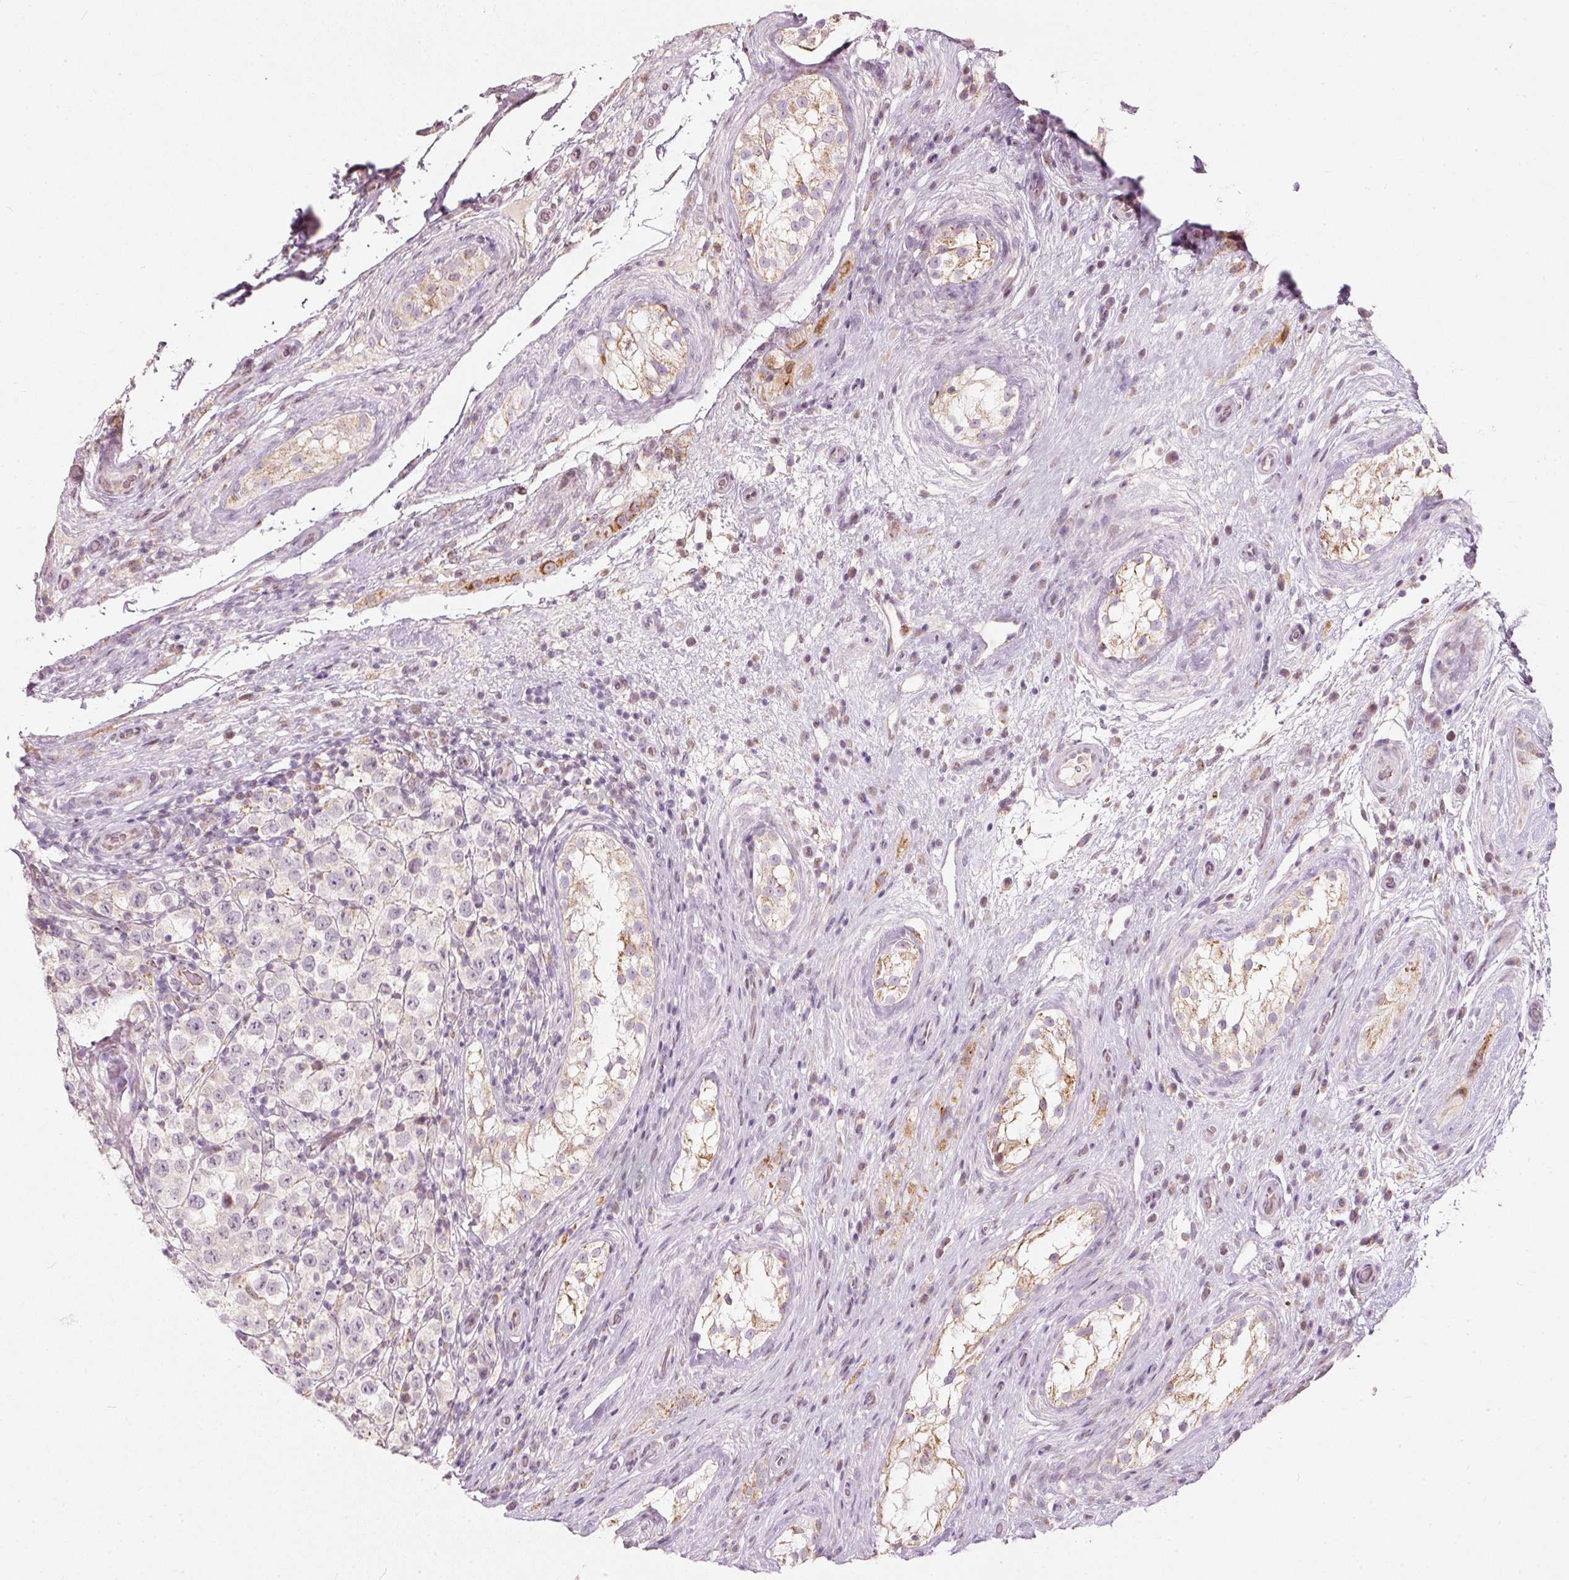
{"staining": {"intensity": "negative", "quantity": "none", "location": "none"}, "tissue": "testis cancer", "cell_type": "Tumor cells", "image_type": "cancer", "snomed": [{"axis": "morphology", "description": "Seminoma, NOS"}, {"axis": "morphology", "description": "Carcinoma, Embryonal, NOS"}, {"axis": "topography", "description": "Testis"}], "caption": "Immunohistochemistry (IHC) histopathology image of human testis cancer stained for a protein (brown), which demonstrates no positivity in tumor cells.", "gene": "RNF39", "patient": {"sex": "male", "age": 41}}